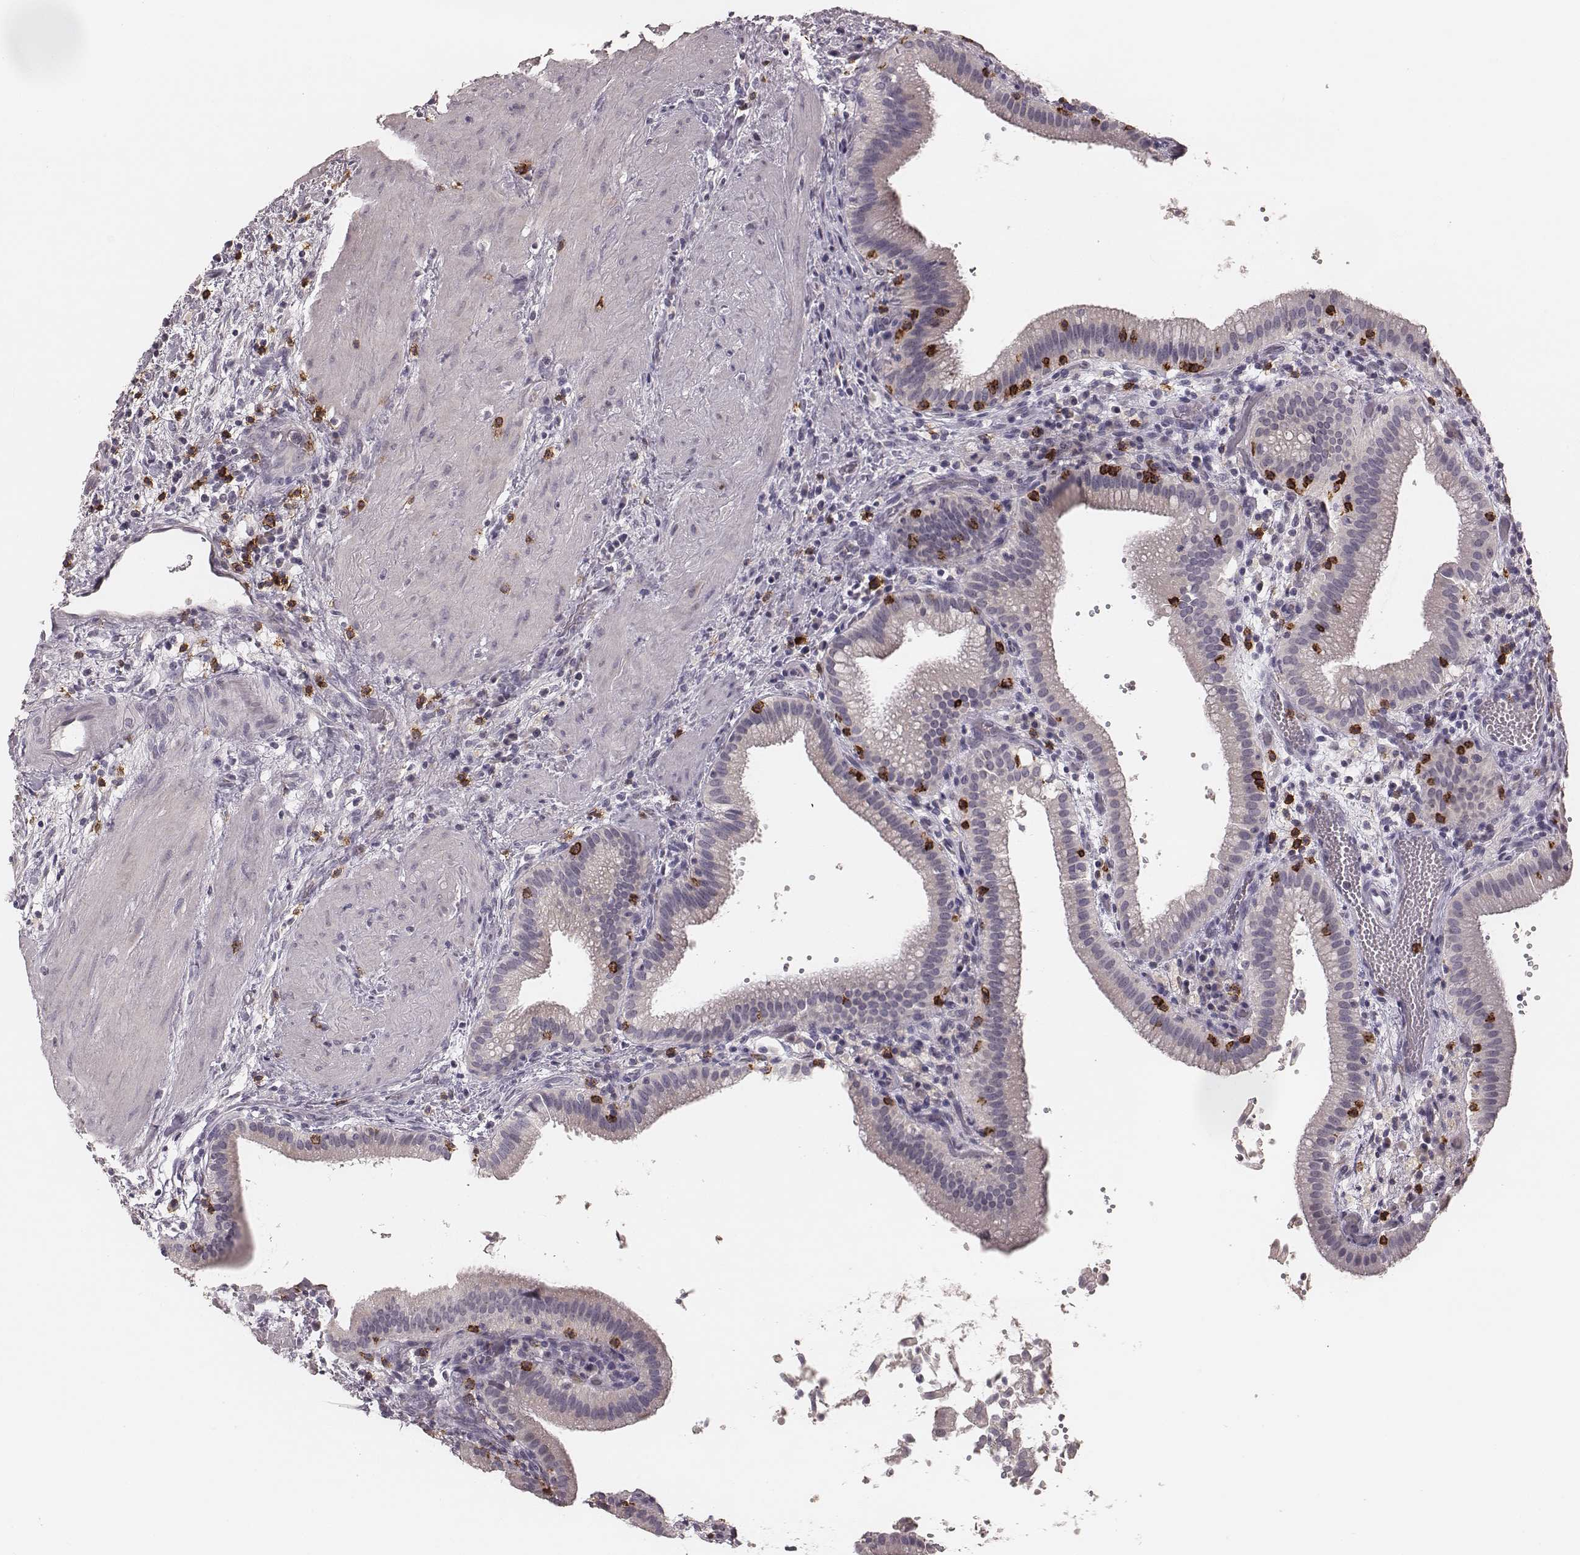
{"staining": {"intensity": "negative", "quantity": "none", "location": "none"}, "tissue": "gallbladder", "cell_type": "Glandular cells", "image_type": "normal", "snomed": [{"axis": "morphology", "description": "Normal tissue, NOS"}, {"axis": "topography", "description": "Gallbladder"}], "caption": "Gallbladder was stained to show a protein in brown. There is no significant staining in glandular cells.", "gene": "CD8A", "patient": {"sex": "male", "age": 42}}